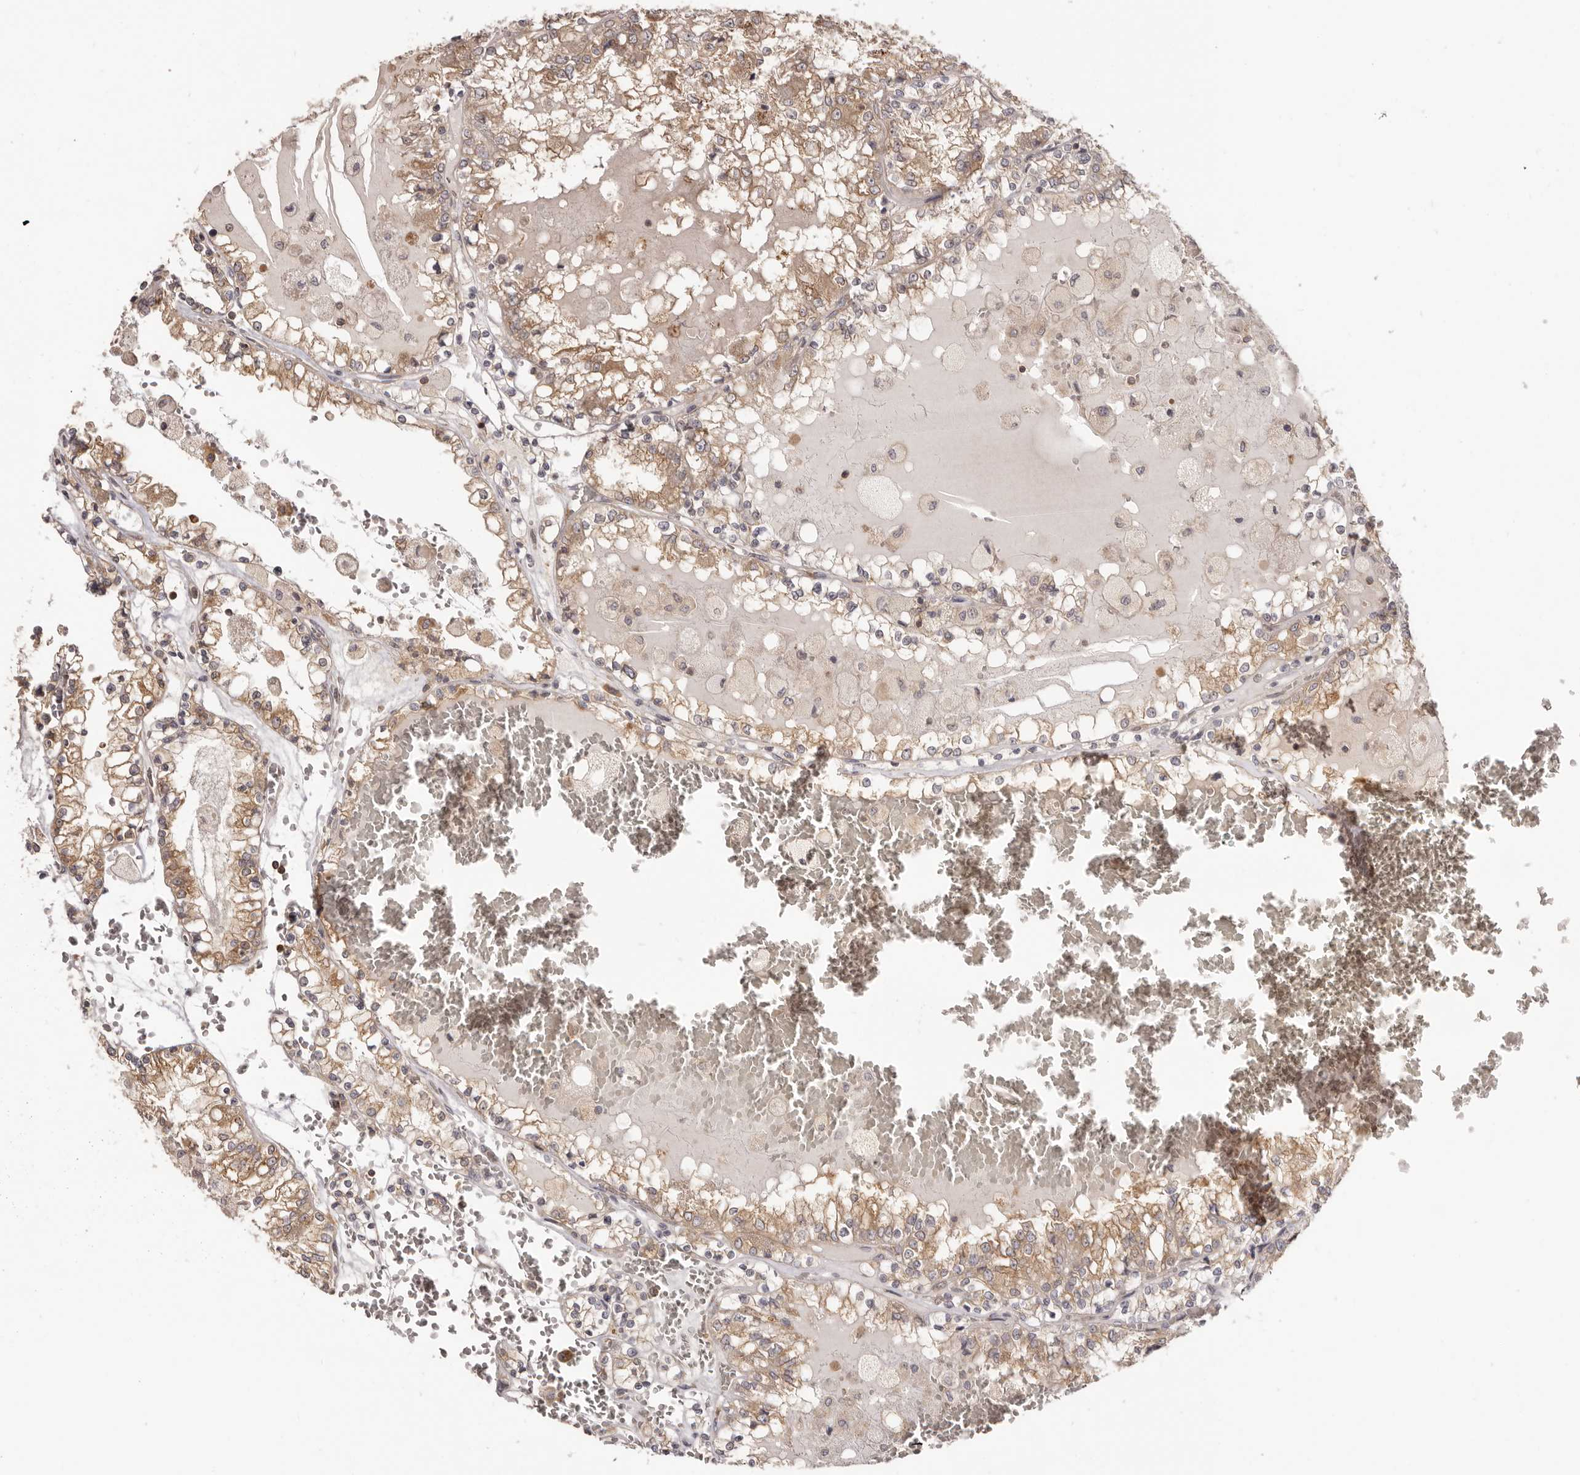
{"staining": {"intensity": "moderate", "quantity": ">75%", "location": "cytoplasmic/membranous"}, "tissue": "renal cancer", "cell_type": "Tumor cells", "image_type": "cancer", "snomed": [{"axis": "morphology", "description": "Adenocarcinoma, NOS"}, {"axis": "topography", "description": "Kidney"}], "caption": "Renal cancer (adenocarcinoma) stained with a protein marker shows moderate staining in tumor cells.", "gene": "EEF1E1", "patient": {"sex": "female", "age": 56}}